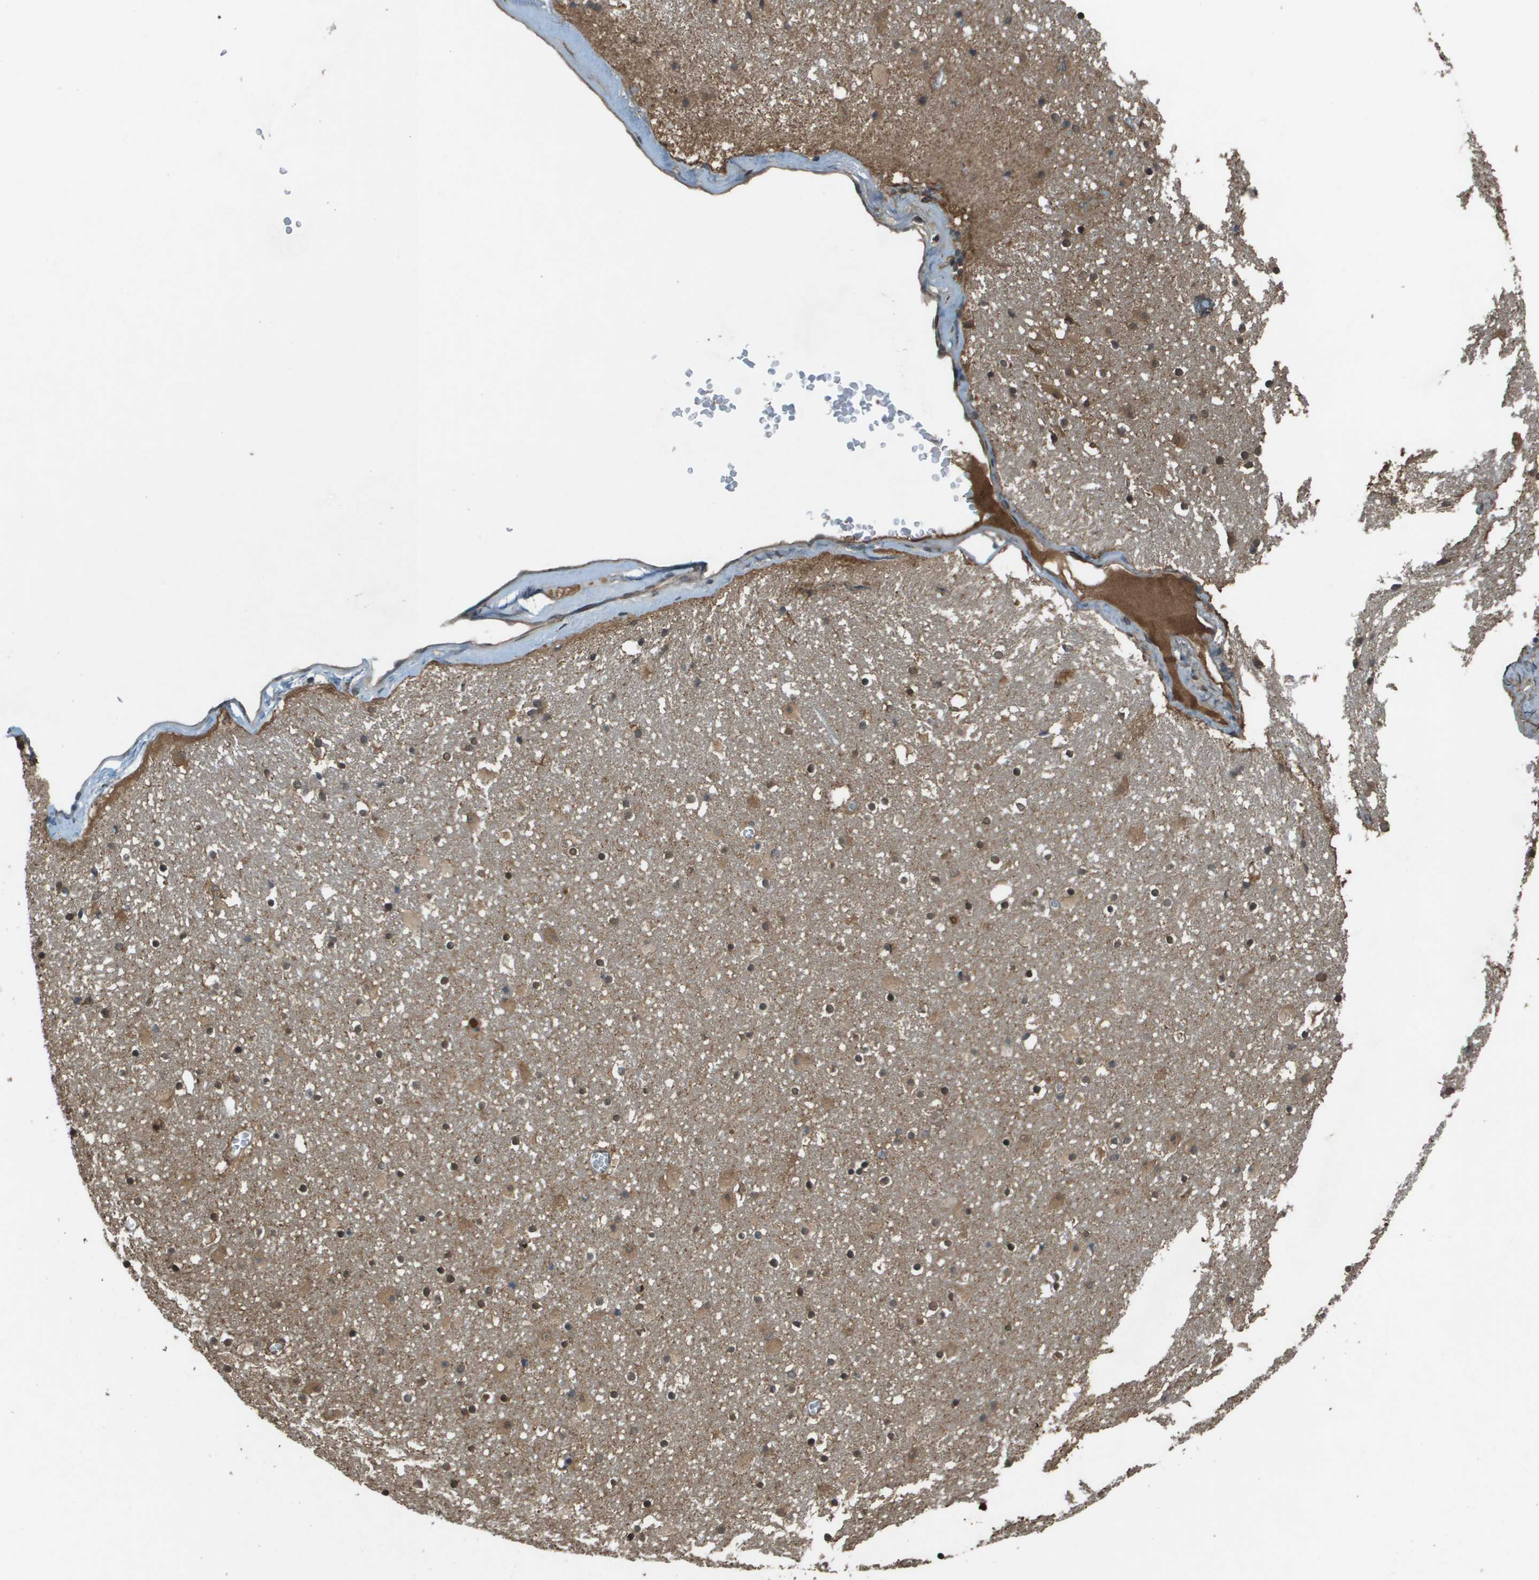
{"staining": {"intensity": "moderate", "quantity": ">75%", "location": "cytoplasmic/membranous,nuclear"}, "tissue": "caudate", "cell_type": "Glial cells", "image_type": "normal", "snomed": [{"axis": "morphology", "description": "Normal tissue, NOS"}, {"axis": "topography", "description": "Lateral ventricle wall"}], "caption": "Approximately >75% of glial cells in unremarkable caudate demonstrate moderate cytoplasmic/membranous,nuclear protein staining as visualized by brown immunohistochemical staining.", "gene": "NDRG2", "patient": {"sex": "male", "age": 45}}